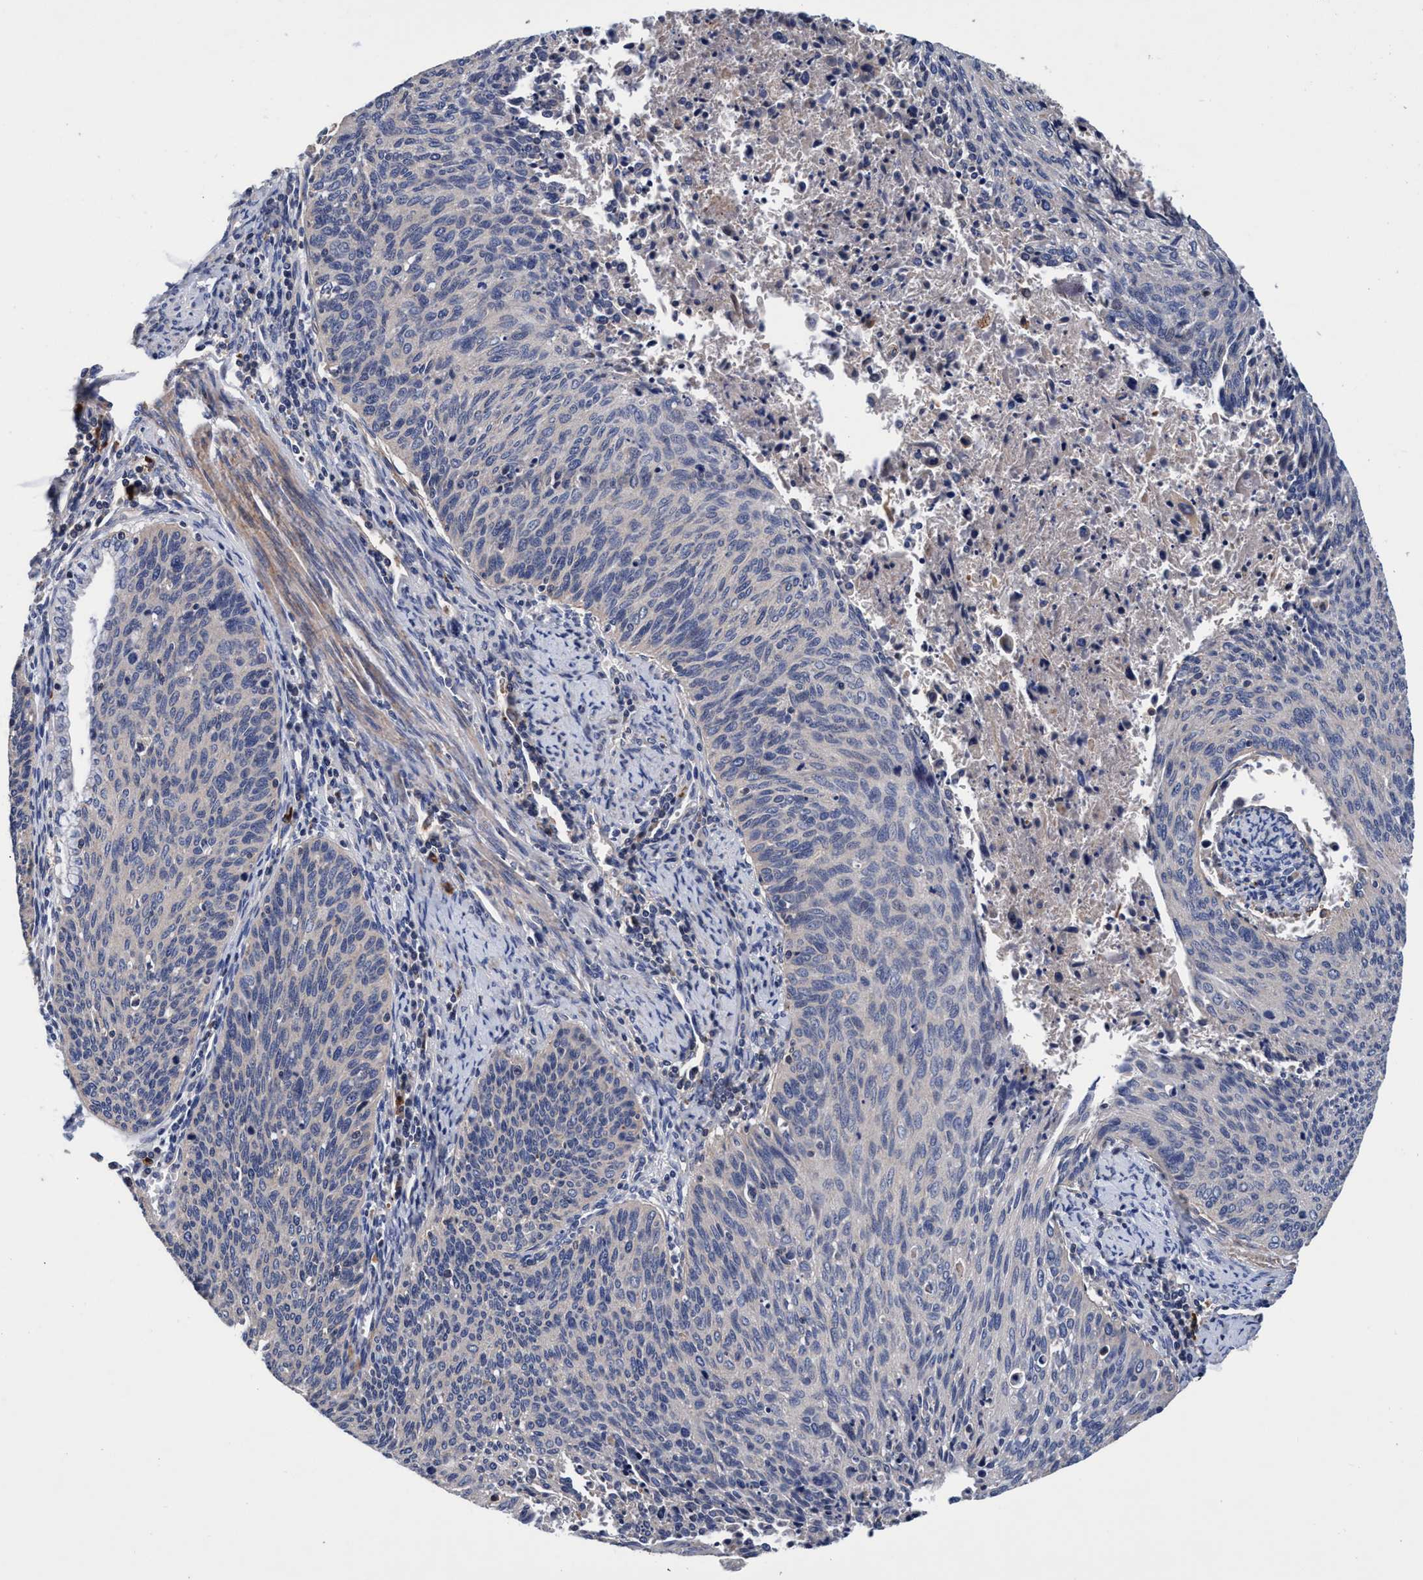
{"staining": {"intensity": "negative", "quantity": "none", "location": "none"}, "tissue": "cervical cancer", "cell_type": "Tumor cells", "image_type": "cancer", "snomed": [{"axis": "morphology", "description": "Squamous cell carcinoma, NOS"}, {"axis": "topography", "description": "Cervix"}], "caption": "The immunohistochemistry (IHC) micrograph has no significant expression in tumor cells of squamous cell carcinoma (cervical) tissue. The staining was performed using DAB to visualize the protein expression in brown, while the nuclei were stained in blue with hematoxylin (Magnification: 20x).", "gene": "RNF208", "patient": {"sex": "female", "age": 55}}